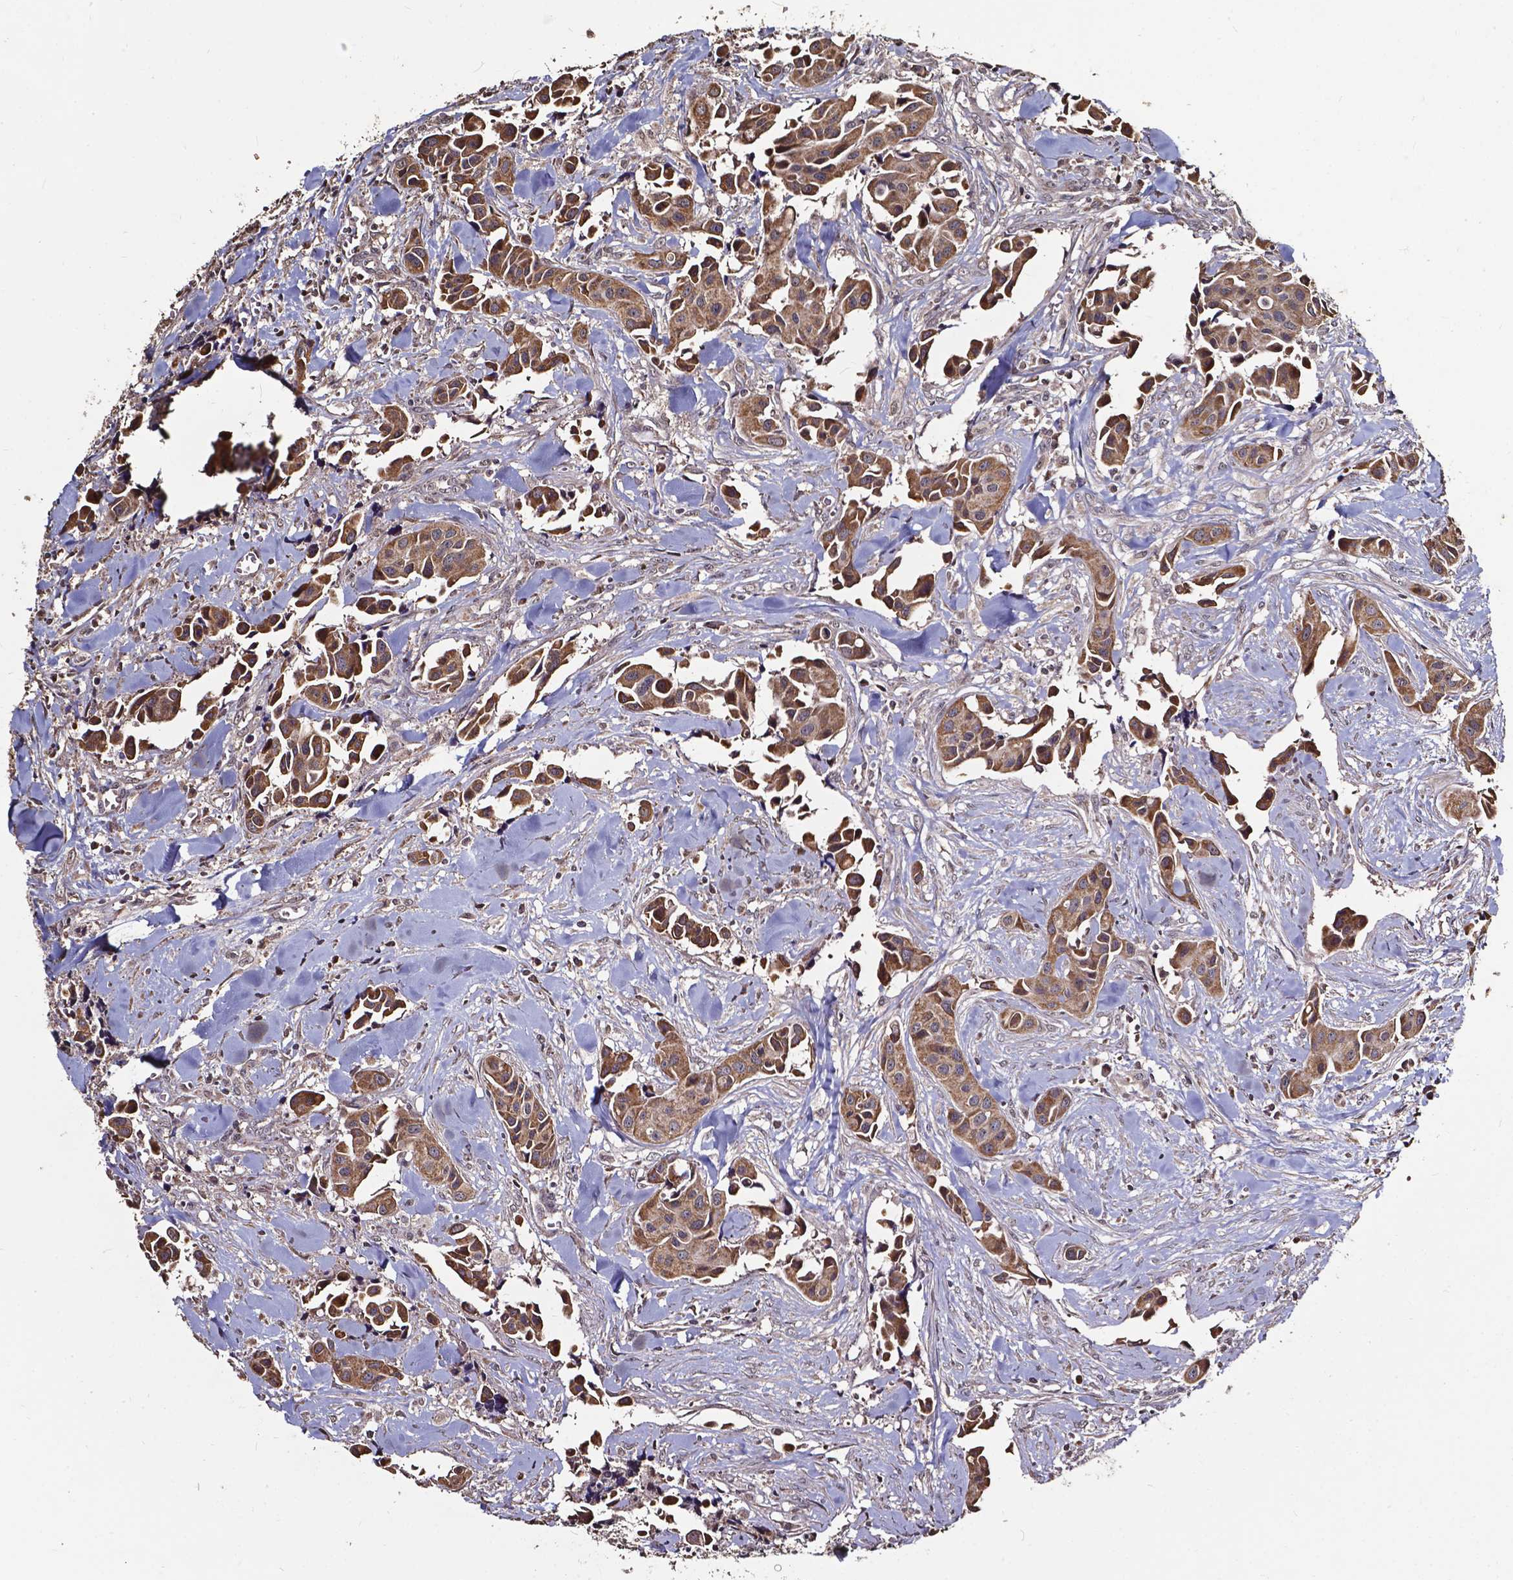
{"staining": {"intensity": "moderate", "quantity": ">75%", "location": "cytoplasmic/membranous"}, "tissue": "head and neck cancer", "cell_type": "Tumor cells", "image_type": "cancer", "snomed": [{"axis": "morphology", "description": "Adenocarcinoma, NOS"}, {"axis": "topography", "description": "Head-Neck"}], "caption": "Immunohistochemical staining of head and neck cancer (adenocarcinoma) shows medium levels of moderate cytoplasmic/membranous staining in about >75% of tumor cells. (brown staining indicates protein expression, while blue staining denotes nuclei).", "gene": "GLRA2", "patient": {"sex": "male", "age": 76}}